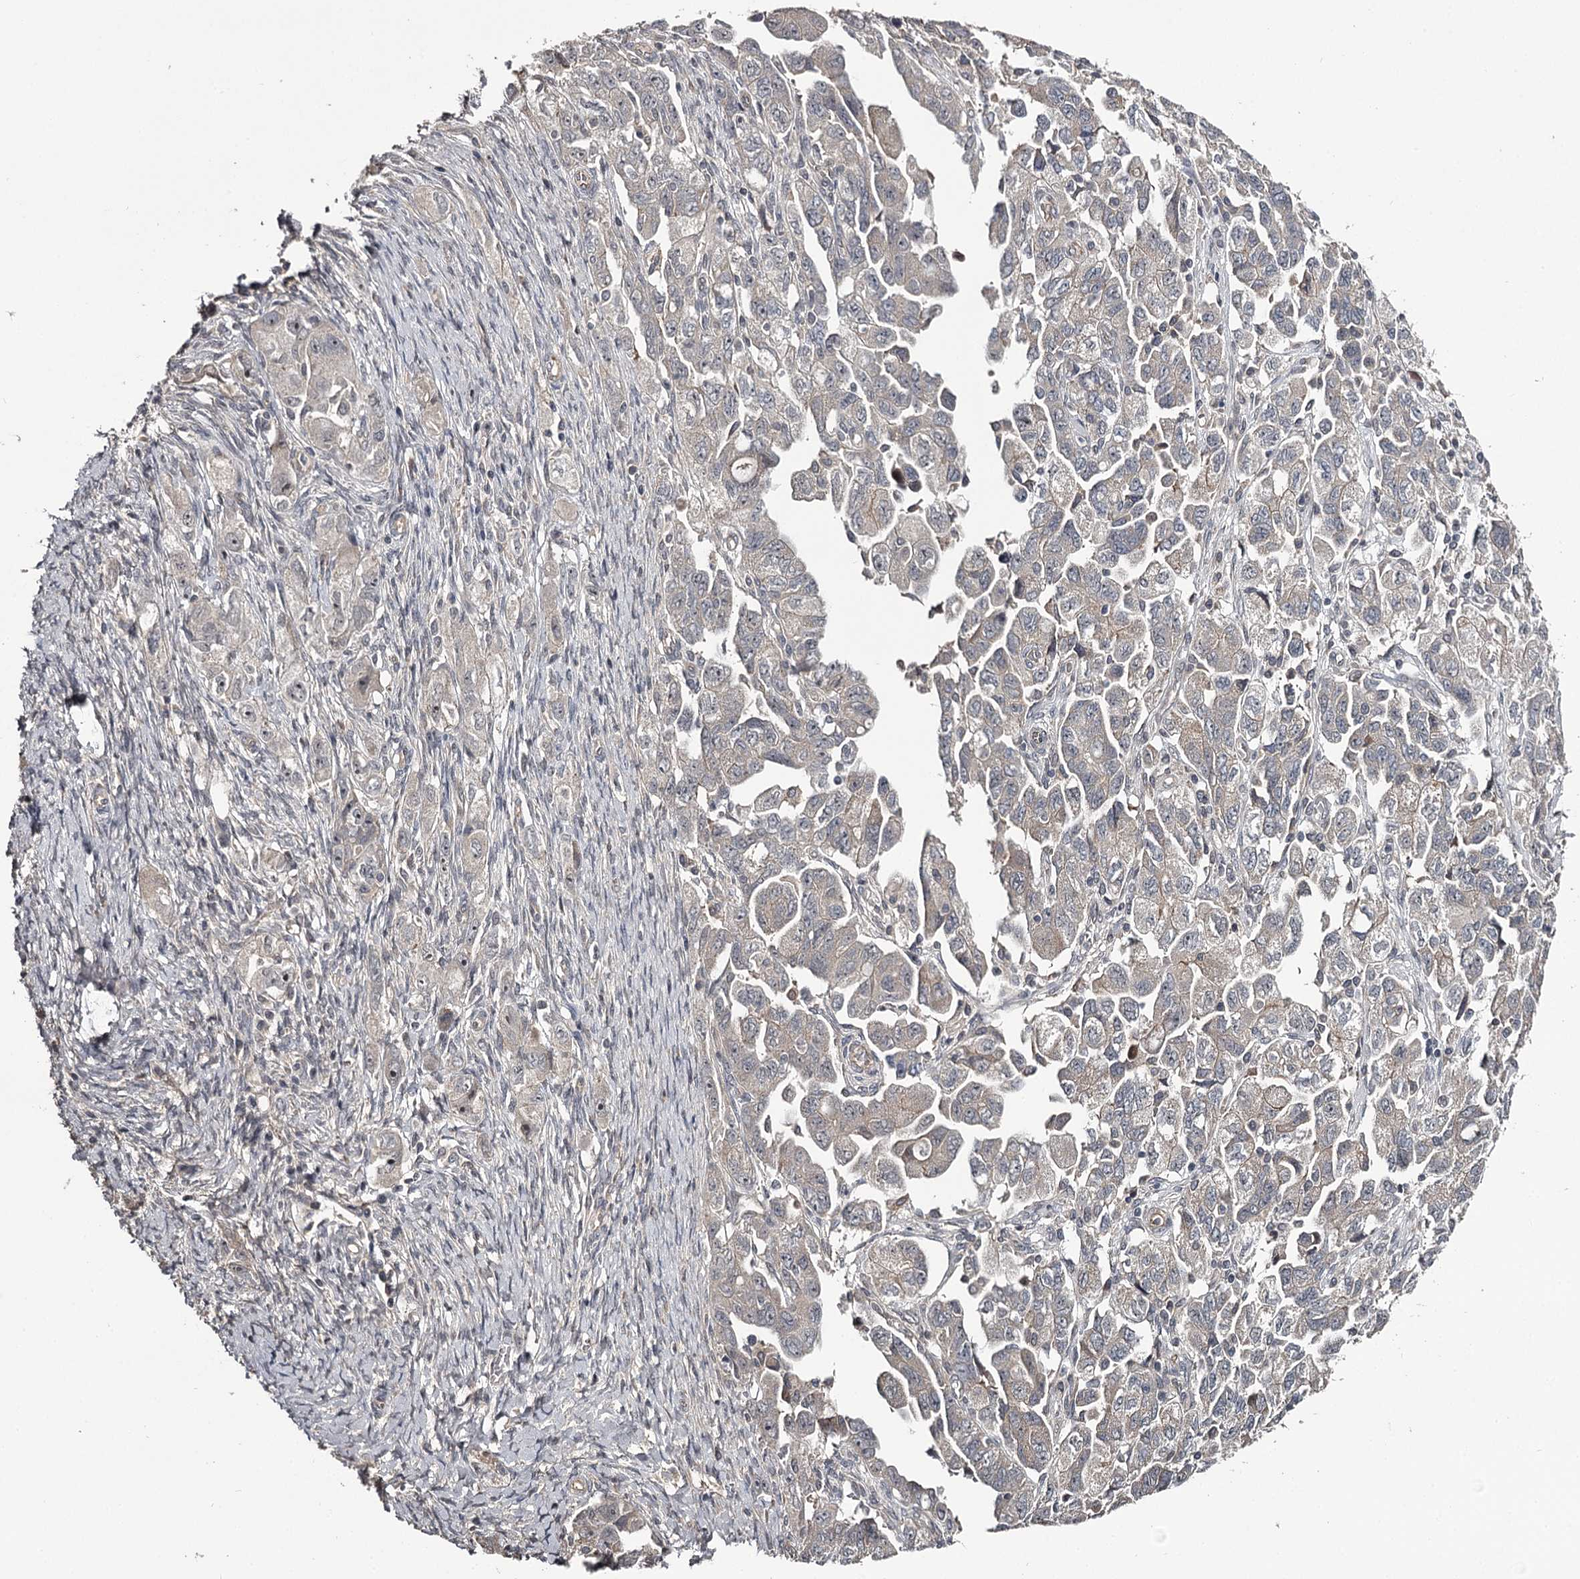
{"staining": {"intensity": "weak", "quantity": "<25%", "location": "cytoplasmic/membranous"}, "tissue": "ovarian cancer", "cell_type": "Tumor cells", "image_type": "cancer", "snomed": [{"axis": "morphology", "description": "Carcinoma, NOS"}, {"axis": "morphology", "description": "Cystadenocarcinoma, serous, NOS"}, {"axis": "topography", "description": "Ovary"}], "caption": "DAB (3,3'-diaminobenzidine) immunohistochemical staining of serous cystadenocarcinoma (ovarian) exhibits no significant positivity in tumor cells. (DAB immunohistochemistry (IHC) visualized using brightfield microscopy, high magnification).", "gene": "CWF19L2", "patient": {"sex": "female", "age": 69}}